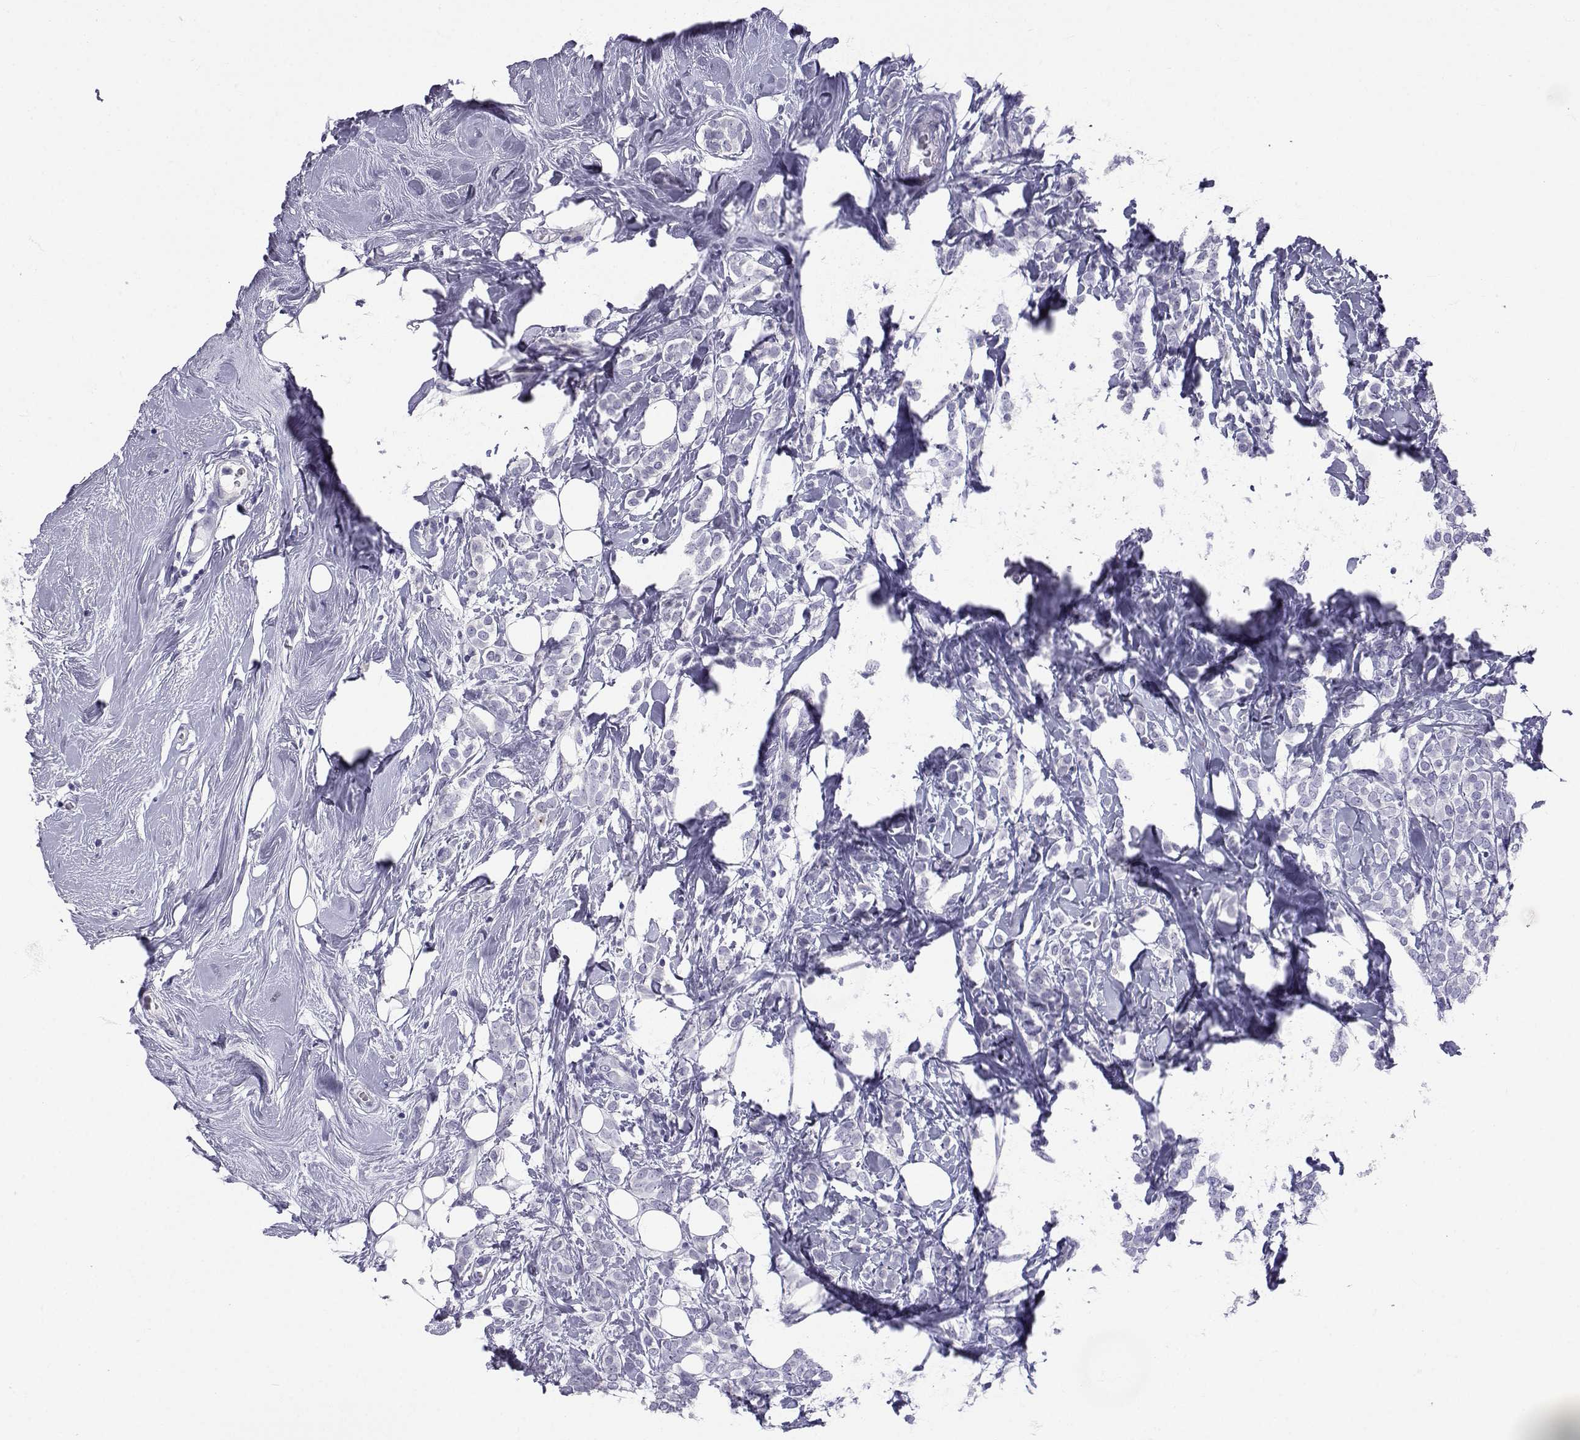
{"staining": {"intensity": "negative", "quantity": "none", "location": "none"}, "tissue": "breast cancer", "cell_type": "Tumor cells", "image_type": "cancer", "snomed": [{"axis": "morphology", "description": "Lobular carcinoma"}, {"axis": "topography", "description": "Breast"}], "caption": "A high-resolution histopathology image shows immunohistochemistry staining of breast cancer (lobular carcinoma), which exhibits no significant staining in tumor cells.", "gene": "SLC6A3", "patient": {"sex": "female", "age": 49}}